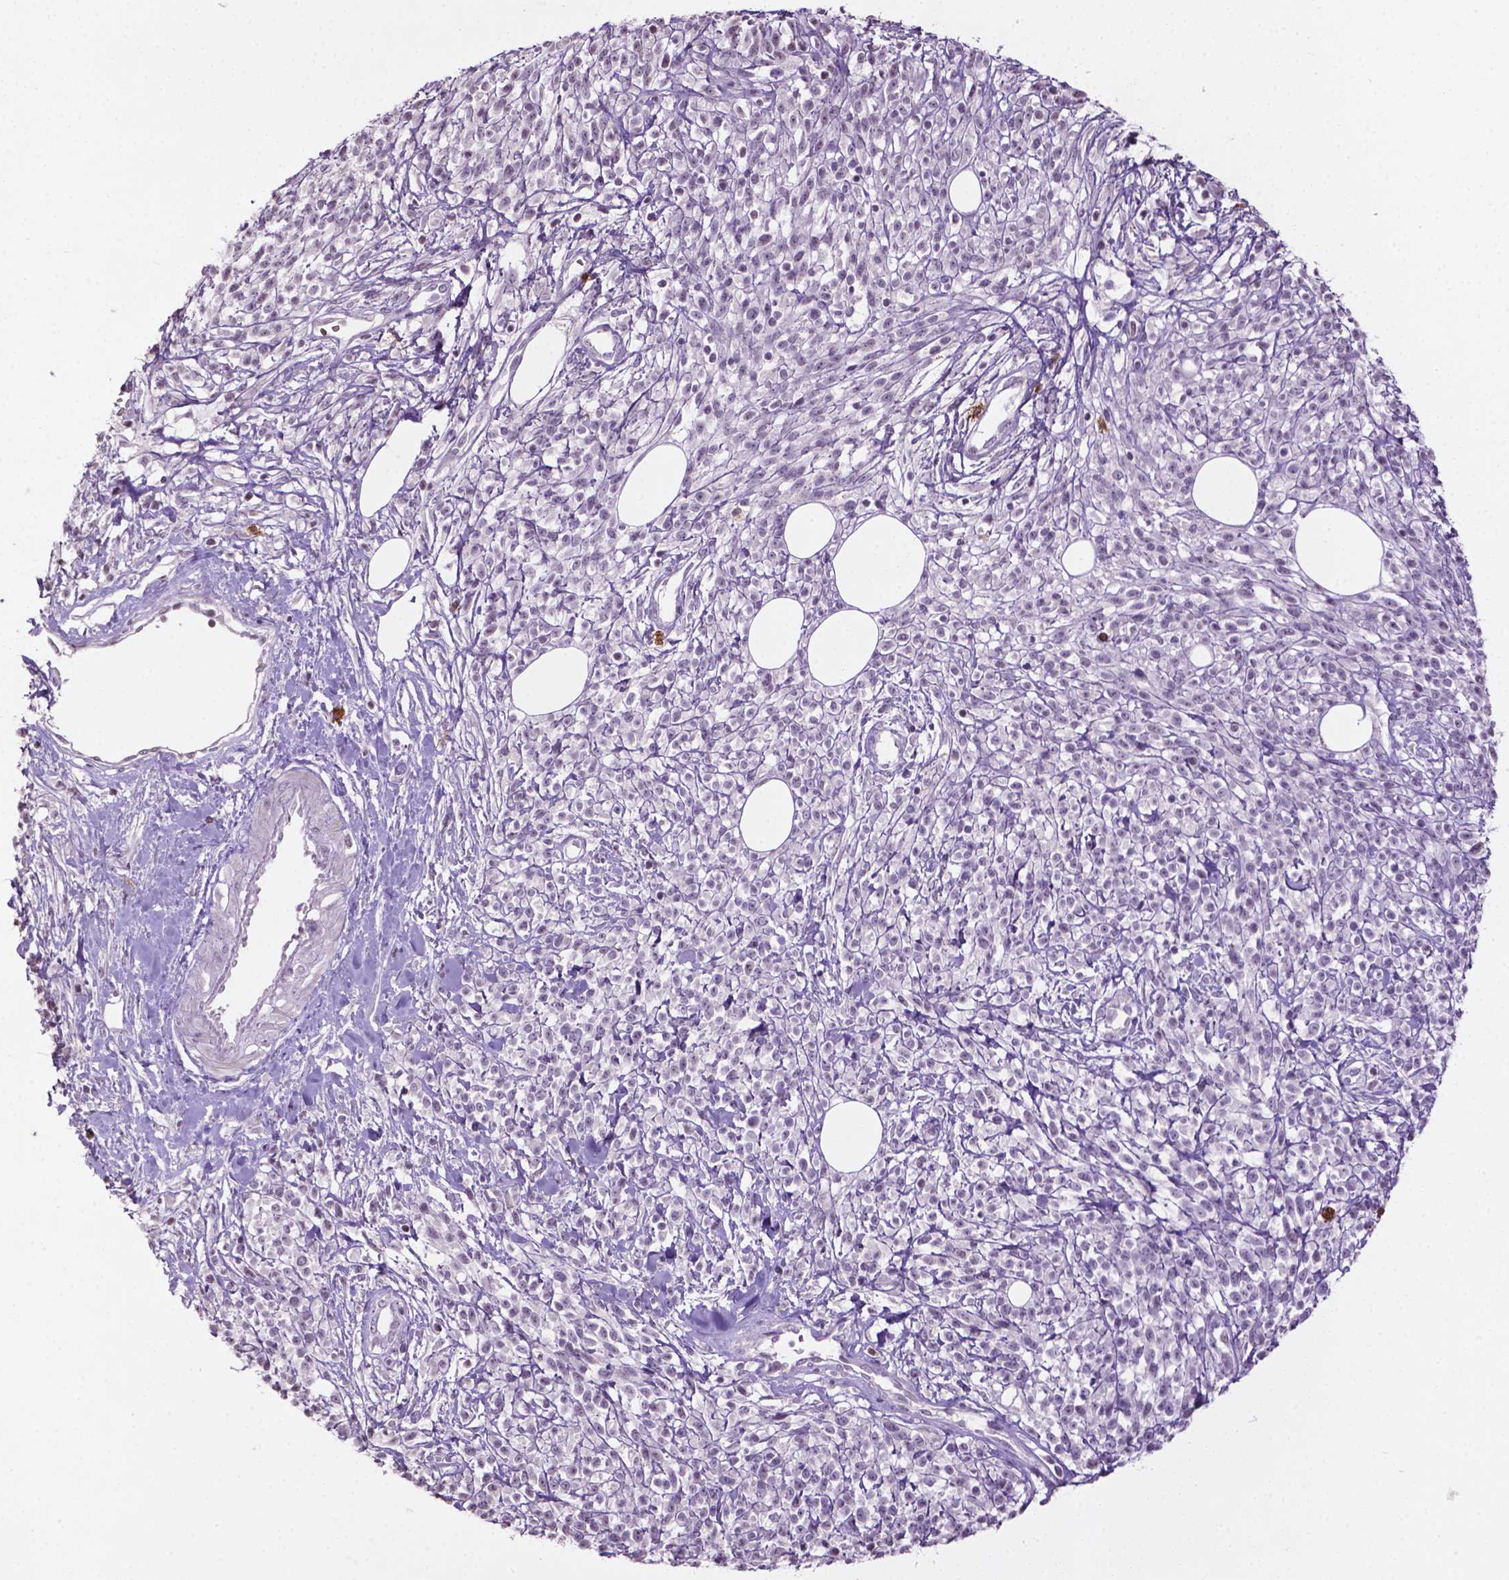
{"staining": {"intensity": "negative", "quantity": "none", "location": "none"}, "tissue": "melanoma", "cell_type": "Tumor cells", "image_type": "cancer", "snomed": [{"axis": "morphology", "description": "Malignant melanoma, NOS"}, {"axis": "topography", "description": "Skin"}, {"axis": "topography", "description": "Skin of trunk"}], "caption": "Tumor cells show no significant protein expression in malignant melanoma.", "gene": "NTNG2", "patient": {"sex": "male", "age": 74}}